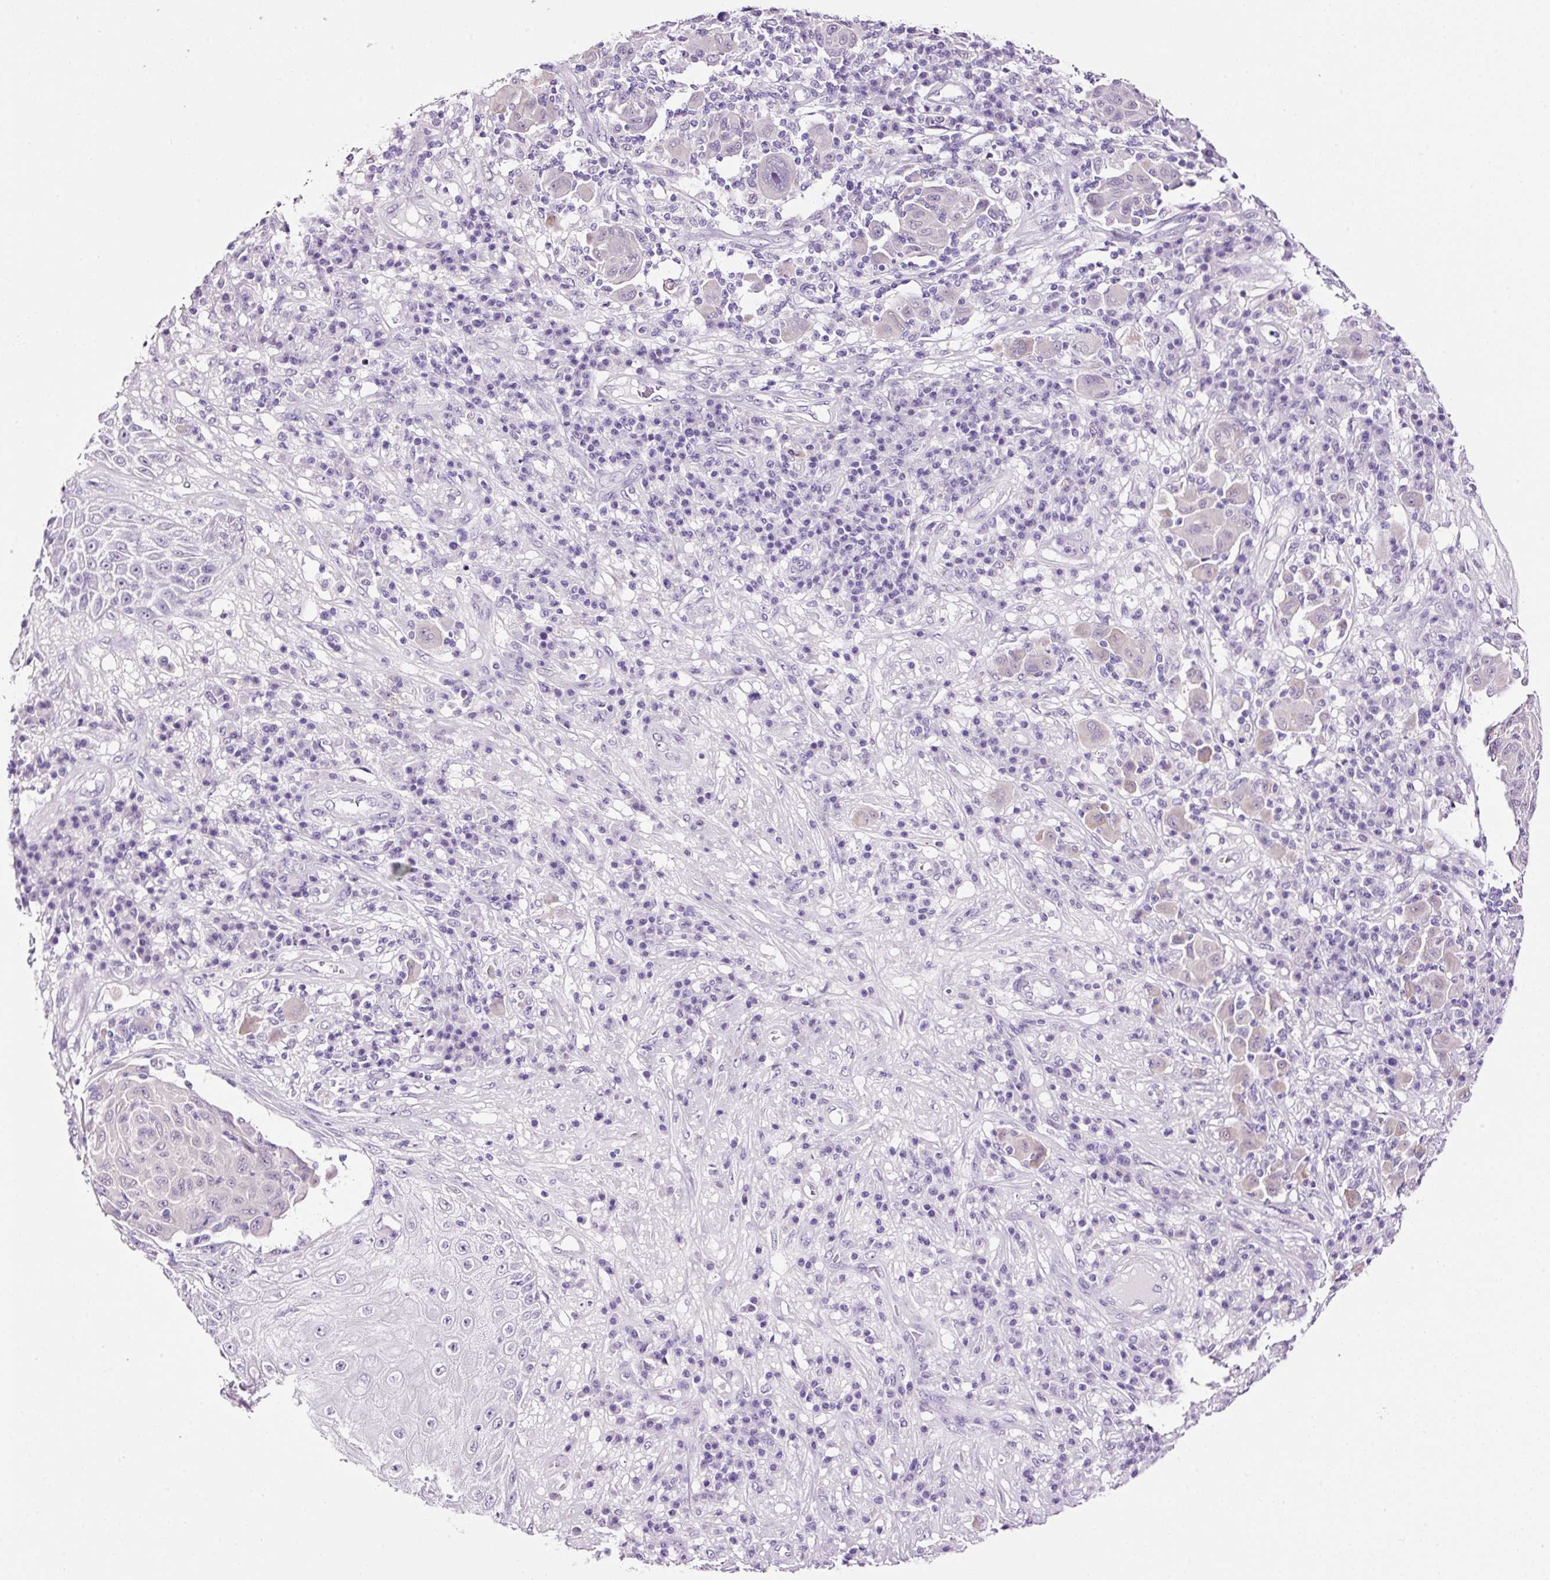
{"staining": {"intensity": "negative", "quantity": "none", "location": "none"}, "tissue": "melanoma", "cell_type": "Tumor cells", "image_type": "cancer", "snomed": [{"axis": "morphology", "description": "Malignant melanoma, NOS"}, {"axis": "topography", "description": "Skin"}], "caption": "IHC micrograph of malignant melanoma stained for a protein (brown), which demonstrates no staining in tumor cells. The staining was performed using DAB (3,3'-diaminobenzidine) to visualize the protein expression in brown, while the nuclei were stained in blue with hematoxylin (Magnification: 20x).", "gene": "RTF2", "patient": {"sex": "male", "age": 53}}